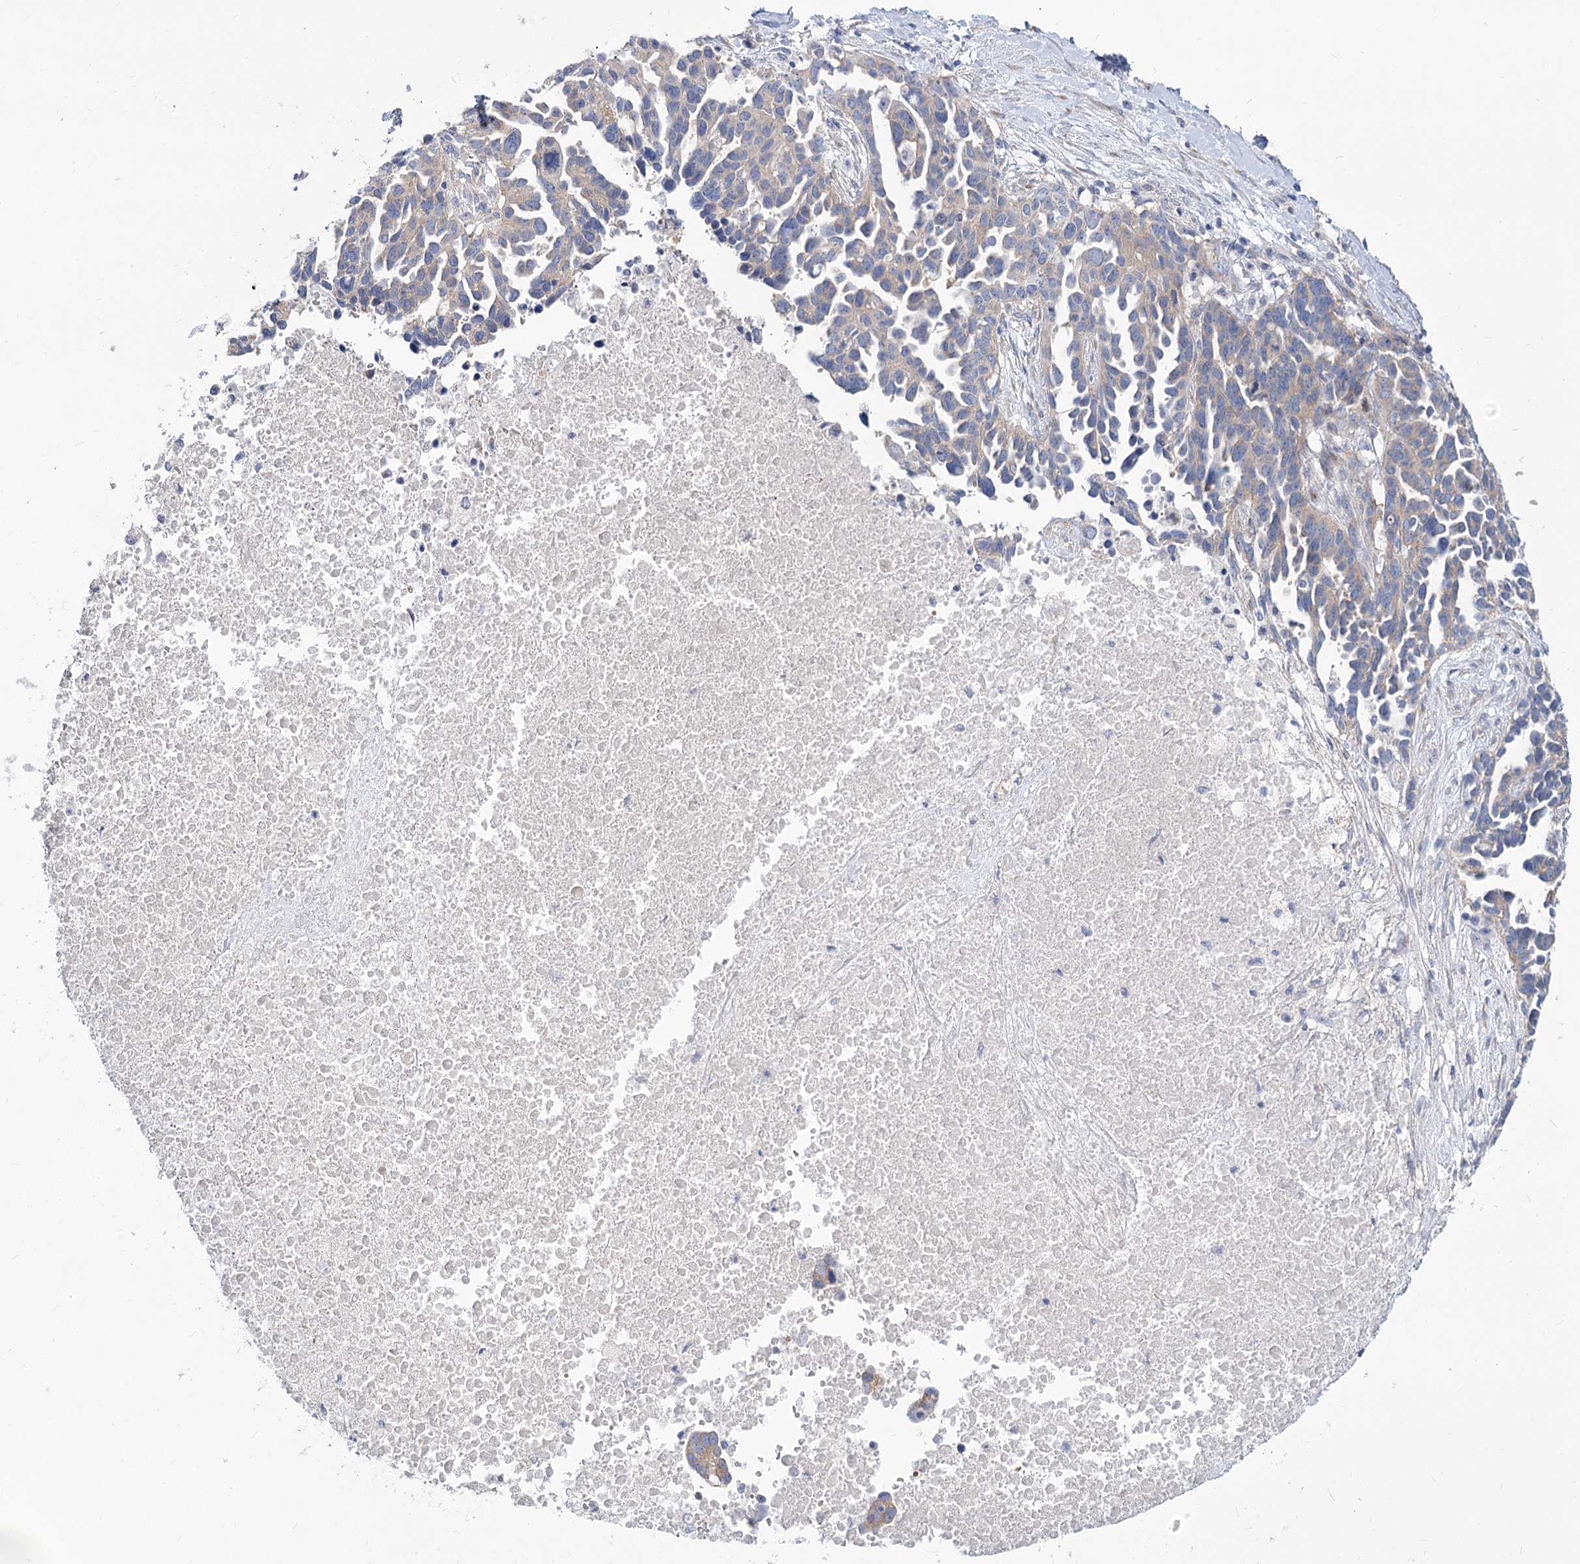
{"staining": {"intensity": "negative", "quantity": "none", "location": "none"}, "tissue": "ovarian cancer", "cell_type": "Tumor cells", "image_type": "cancer", "snomed": [{"axis": "morphology", "description": "Cystadenocarcinoma, serous, NOS"}, {"axis": "topography", "description": "Ovary"}], "caption": "Immunohistochemical staining of human ovarian serous cystadenocarcinoma demonstrates no significant expression in tumor cells.", "gene": "SUOX", "patient": {"sex": "female", "age": 54}}